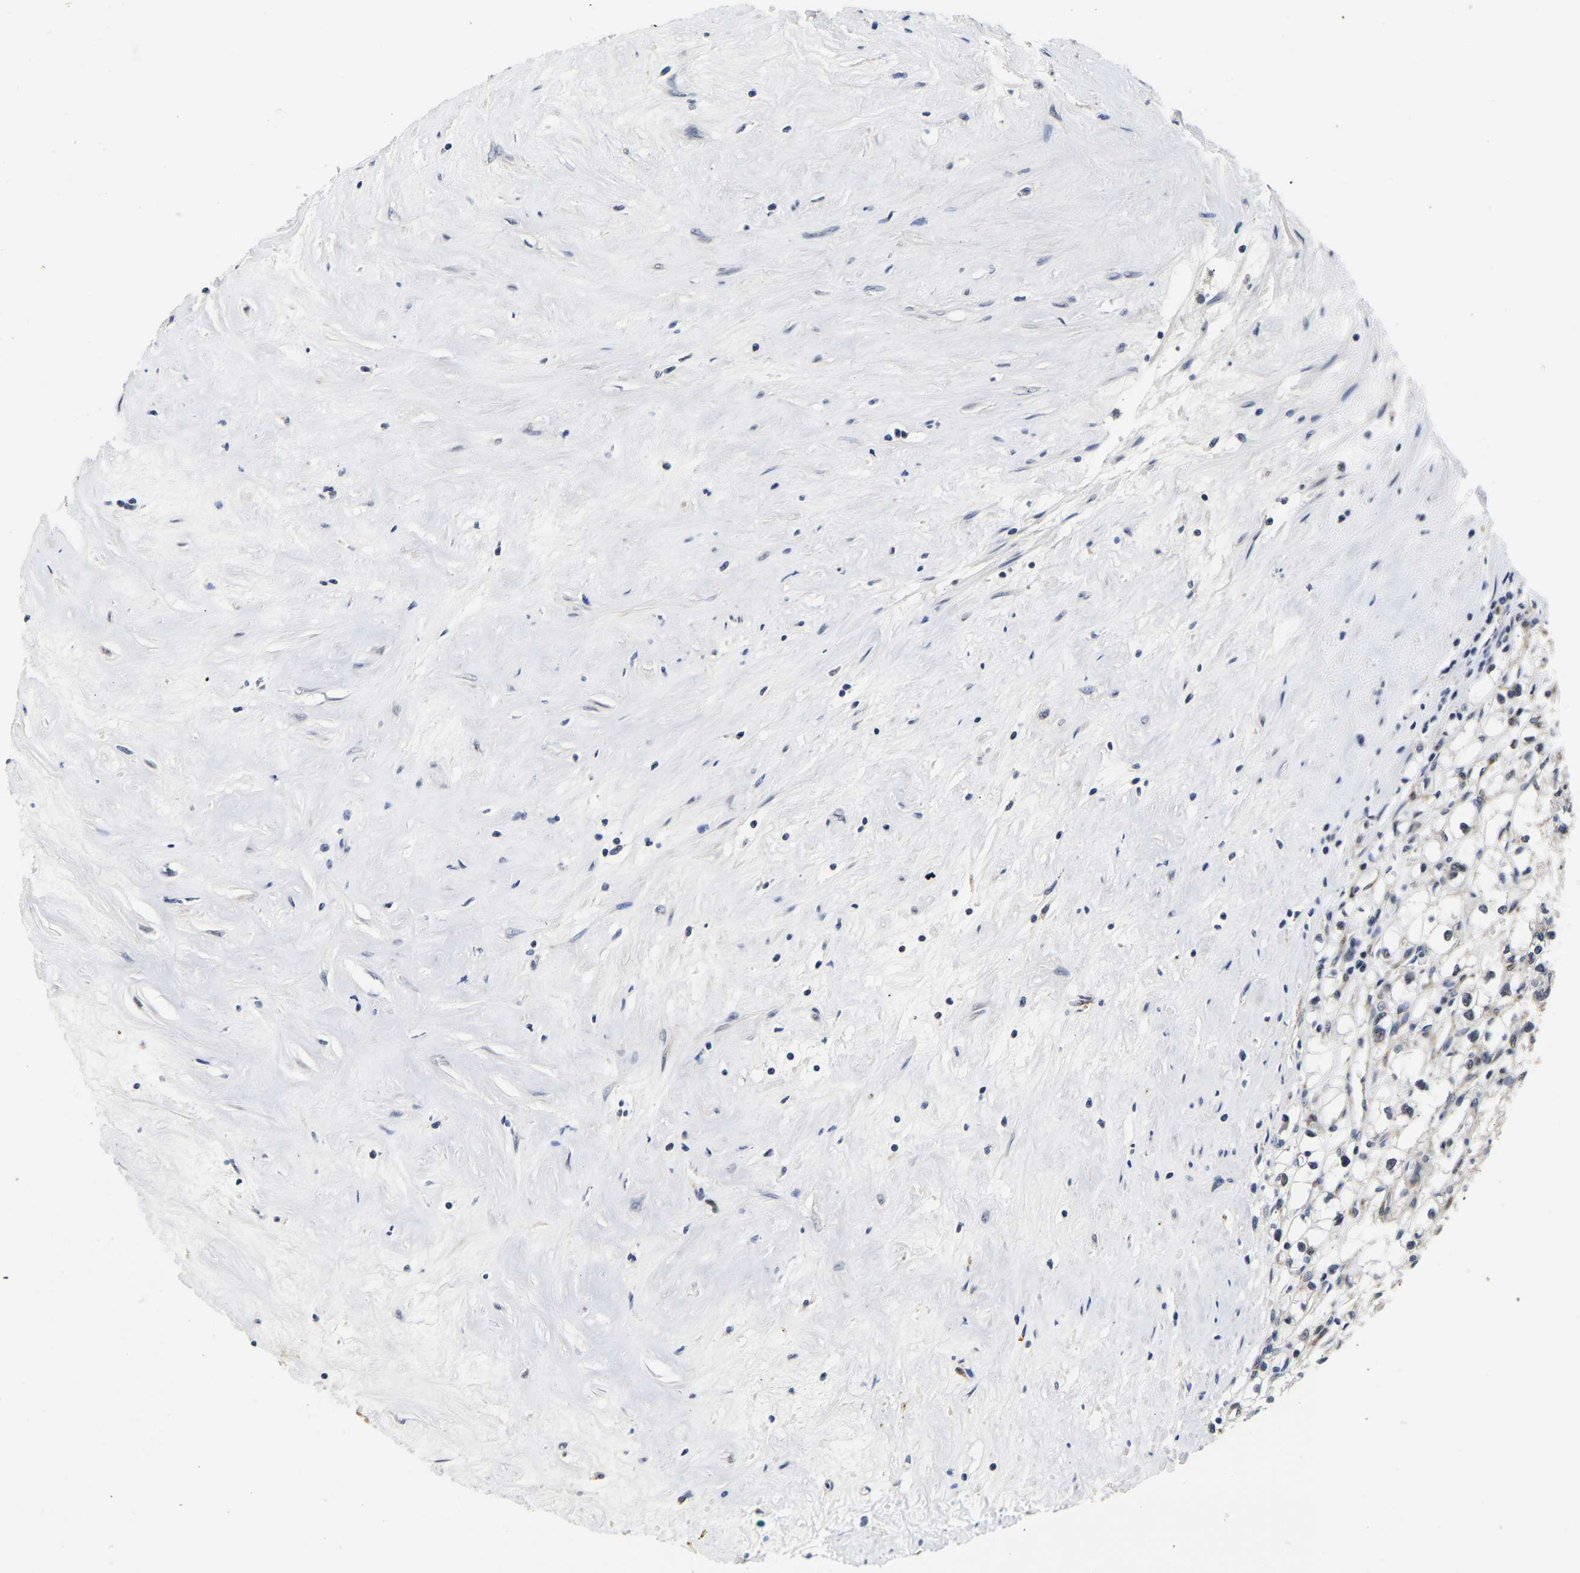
{"staining": {"intensity": "negative", "quantity": "none", "location": "none"}, "tissue": "renal cancer", "cell_type": "Tumor cells", "image_type": "cancer", "snomed": [{"axis": "morphology", "description": "Adenocarcinoma, NOS"}, {"axis": "topography", "description": "Kidney"}], "caption": "Immunohistochemistry image of human adenocarcinoma (renal) stained for a protein (brown), which displays no positivity in tumor cells.", "gene": "METTL16", "patient": {"sex": "male", "age": 56}}